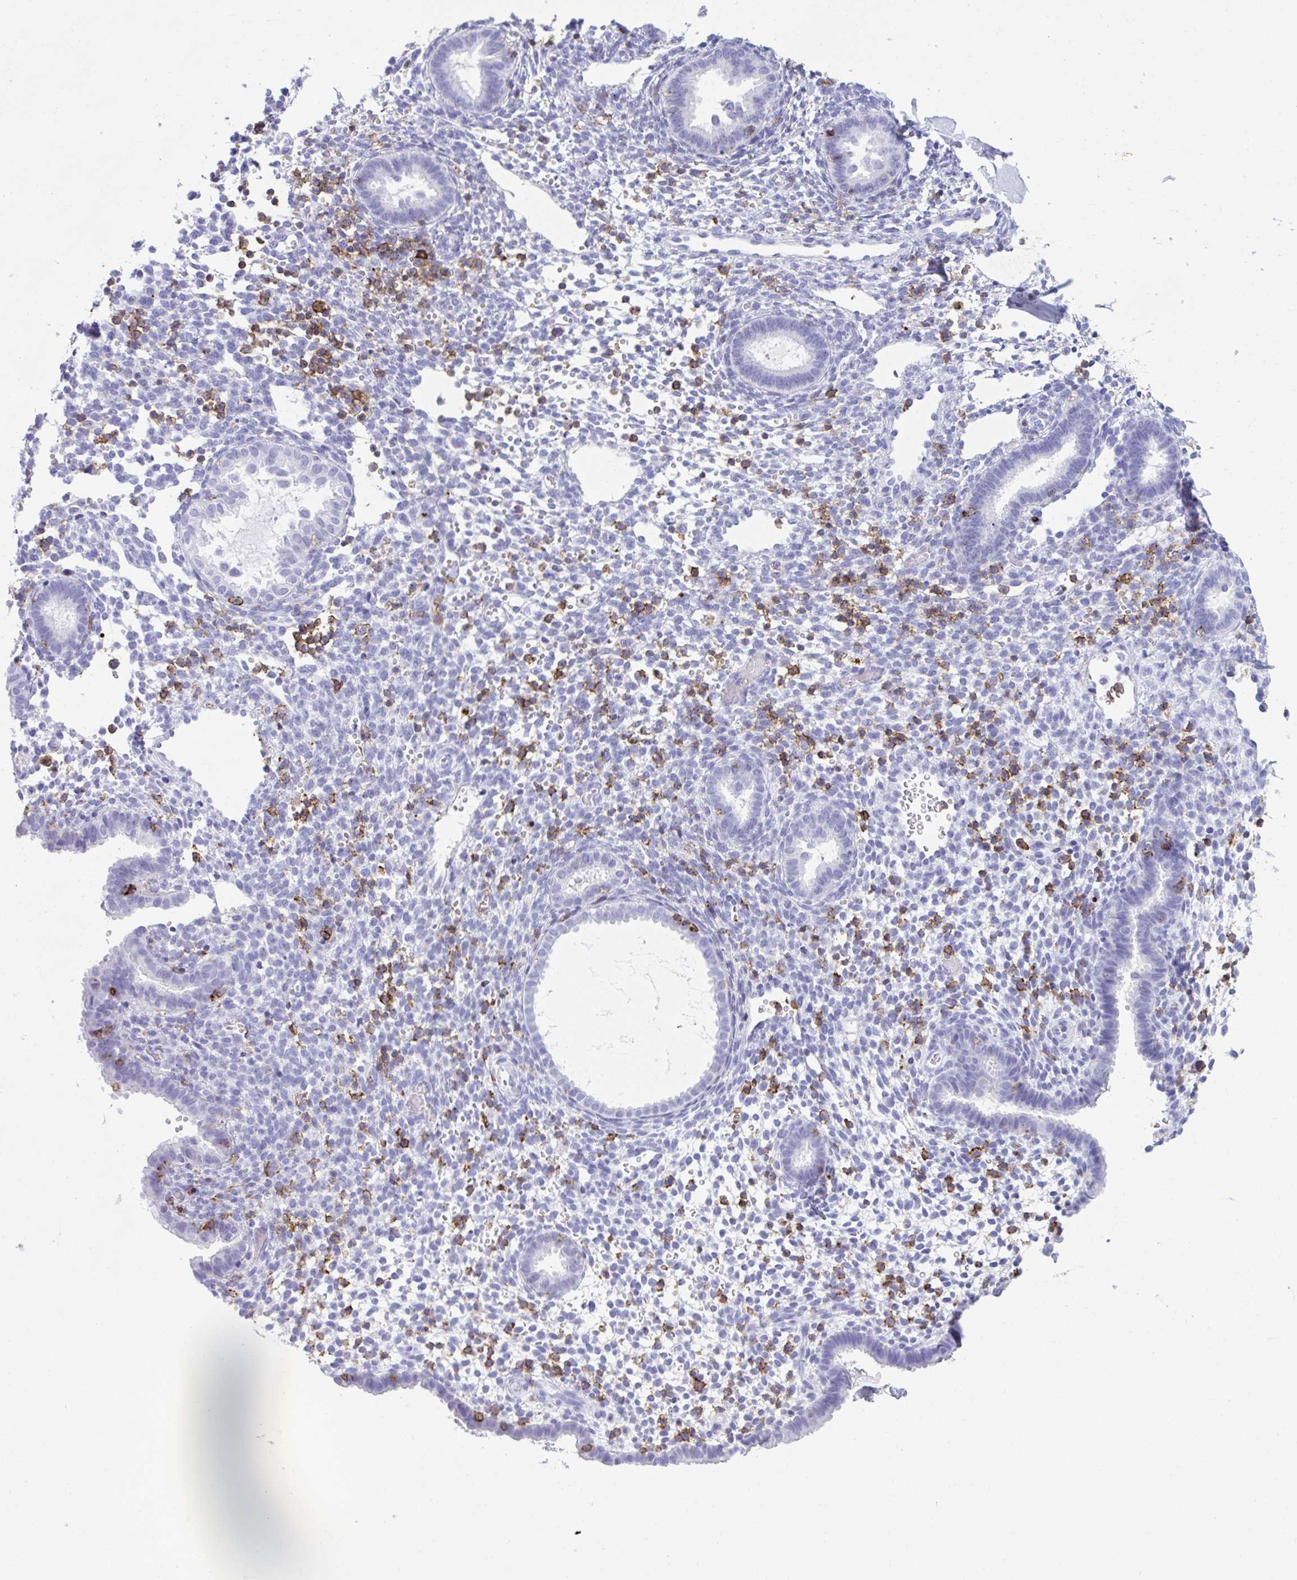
{"staining": {"intensity": "negative", "quantity": "none", "location": "none"}, "tissue": "endometrium", "cell_type": "Cells in endometrial stroma", "image_type": "normal", "snomed": [{"axis": "morphology", "description": "Normal tissue, NOS"}, {"axis": "topography", "description": "Endometrium"}], "caption": "DAB (3,3'-diaminobenzidine) immunohistochemical staining of normal human endometrium shows no significant expression in cells in endometrial stroma.", "gene": "SPN", "patient": {"sex": "female", "age": 36}}